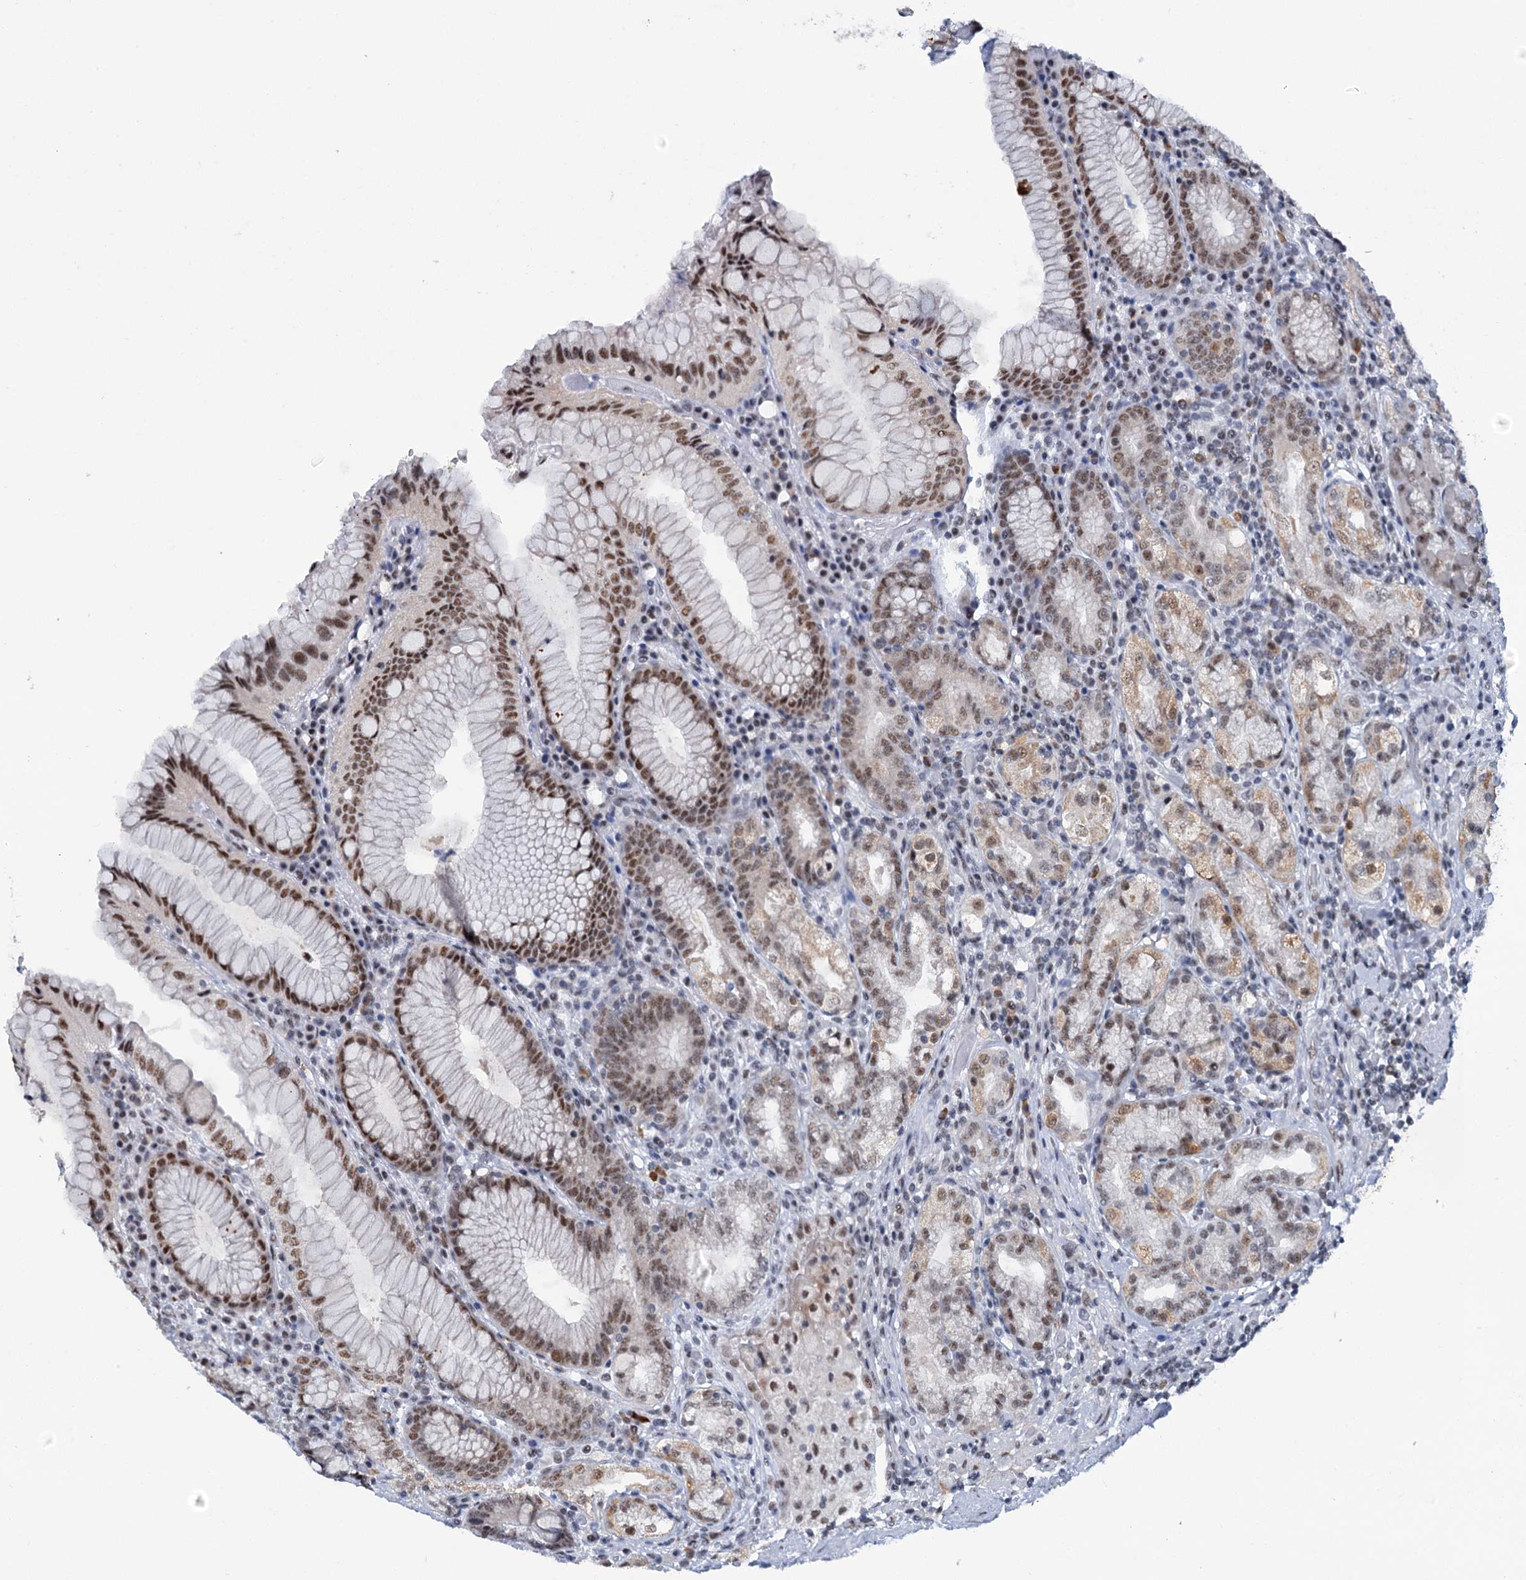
{"staining": {"intensity": "moderate", "quantity": ">75%", "location": "nuclear"}, "tissue": "stomach", "cell_type": "Glandular cells", "image_type": "normal", "snomed": [{"axis": "morphology", "description": "Normal tissue, NOS"}, {"axis": "topography", "description": "Stomach, upper"}, {"axis": "topography", "description": "Stomach, lower"}], "caption": "A medium amount of moderate nuclear staining is present in about >75% of glandular cells in normal stomach.", "gene": "SREK1", "patient": {"sex": "female", "age": 76}}